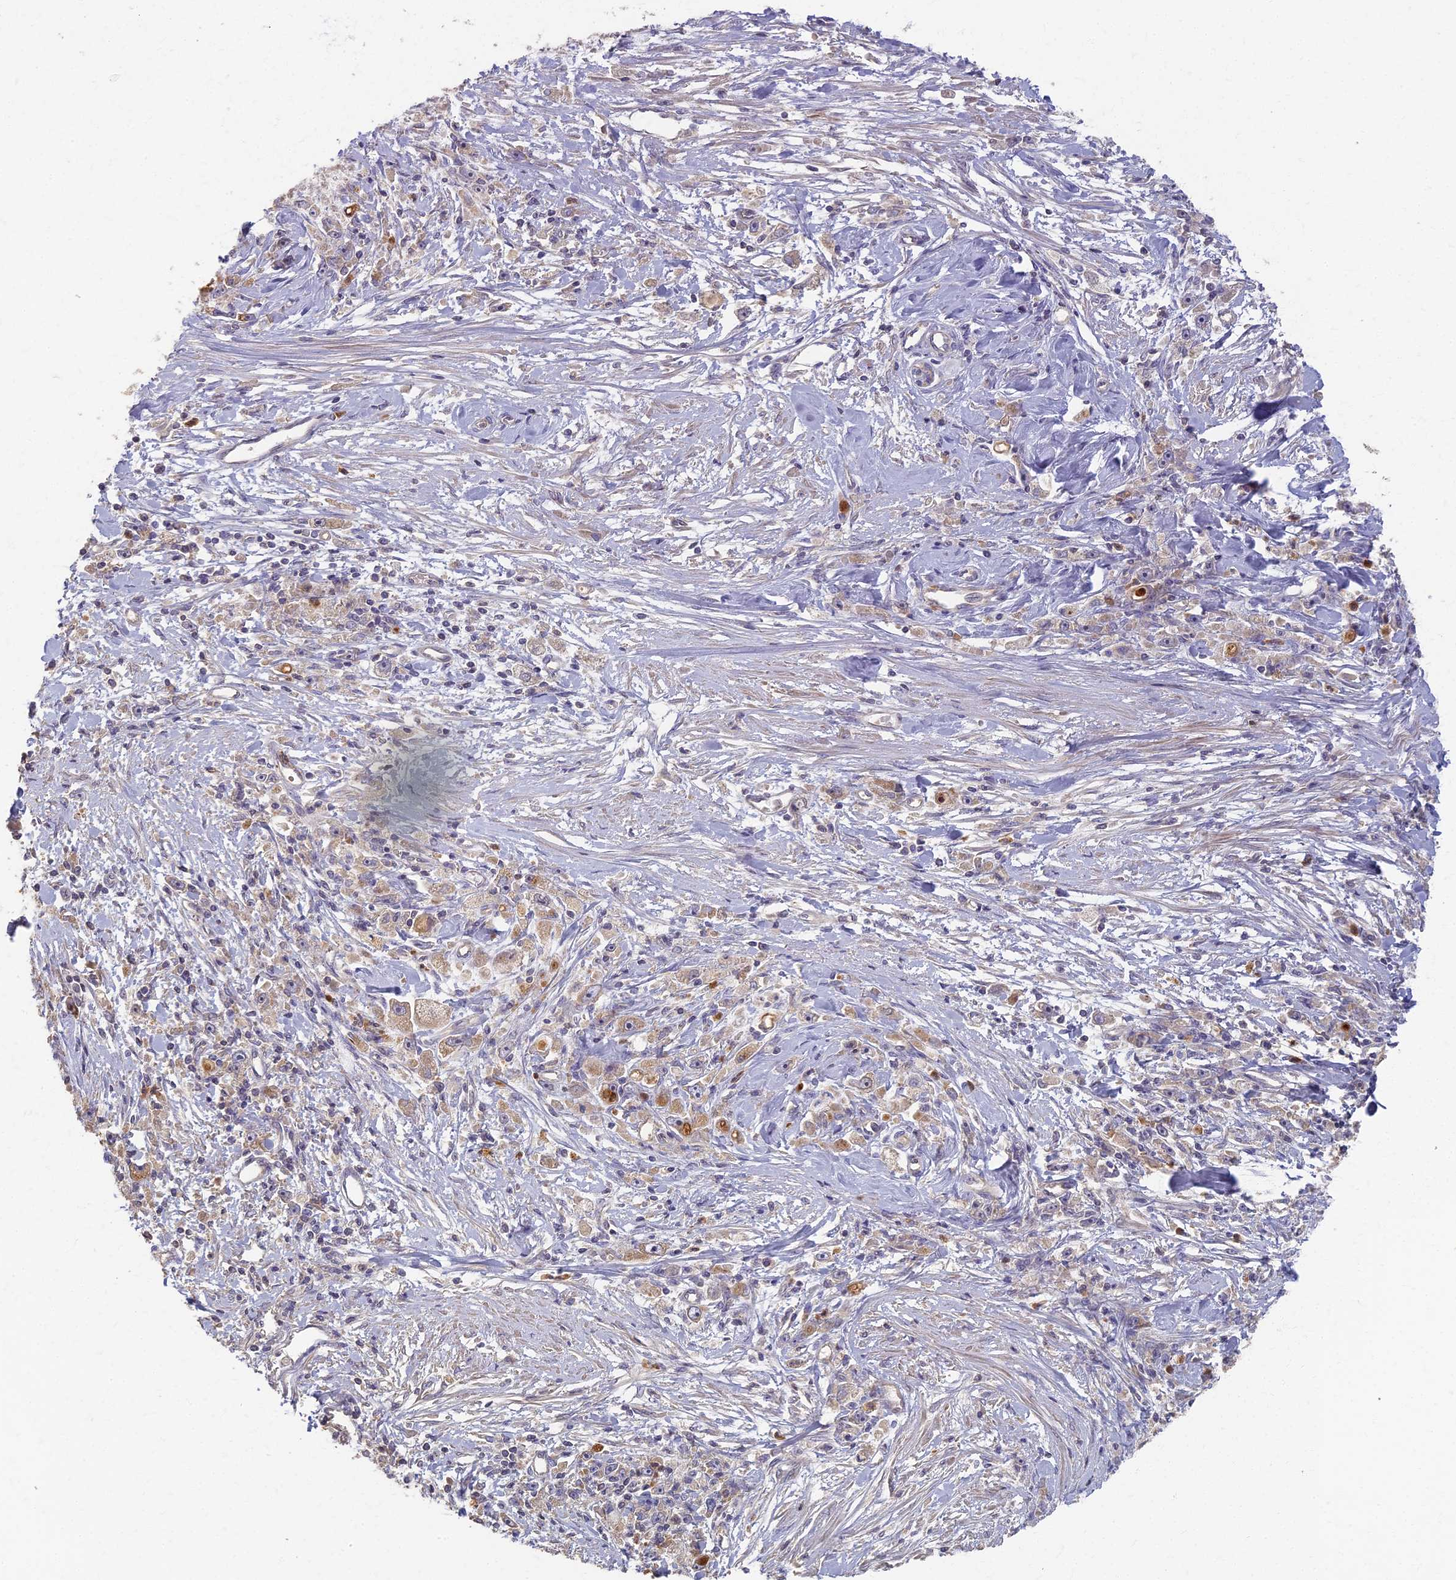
{"staining": {"intensity": "weak", "quantity": "<25%", "location": "cytoplasmic/membranous"}, "tissue": "stomach cancer", "cell_type": "Tumor cells", "image_type": "cancer", "snomed": [{"axis": "morphology", "description": "Adenocarcinoma, NOS"}, {"axis": "topography", "description": "Stomach"}], "caption": "Immunohistochemistry image of neoplastic tissue: adenocarcinoma (stomach) stained with DAB (3,3'-diaminobenzidine) exhibits no significant protein positivity in tumor cells.", "gene": "AP4E1", "patient": {"sex": "female", "age": 59}}